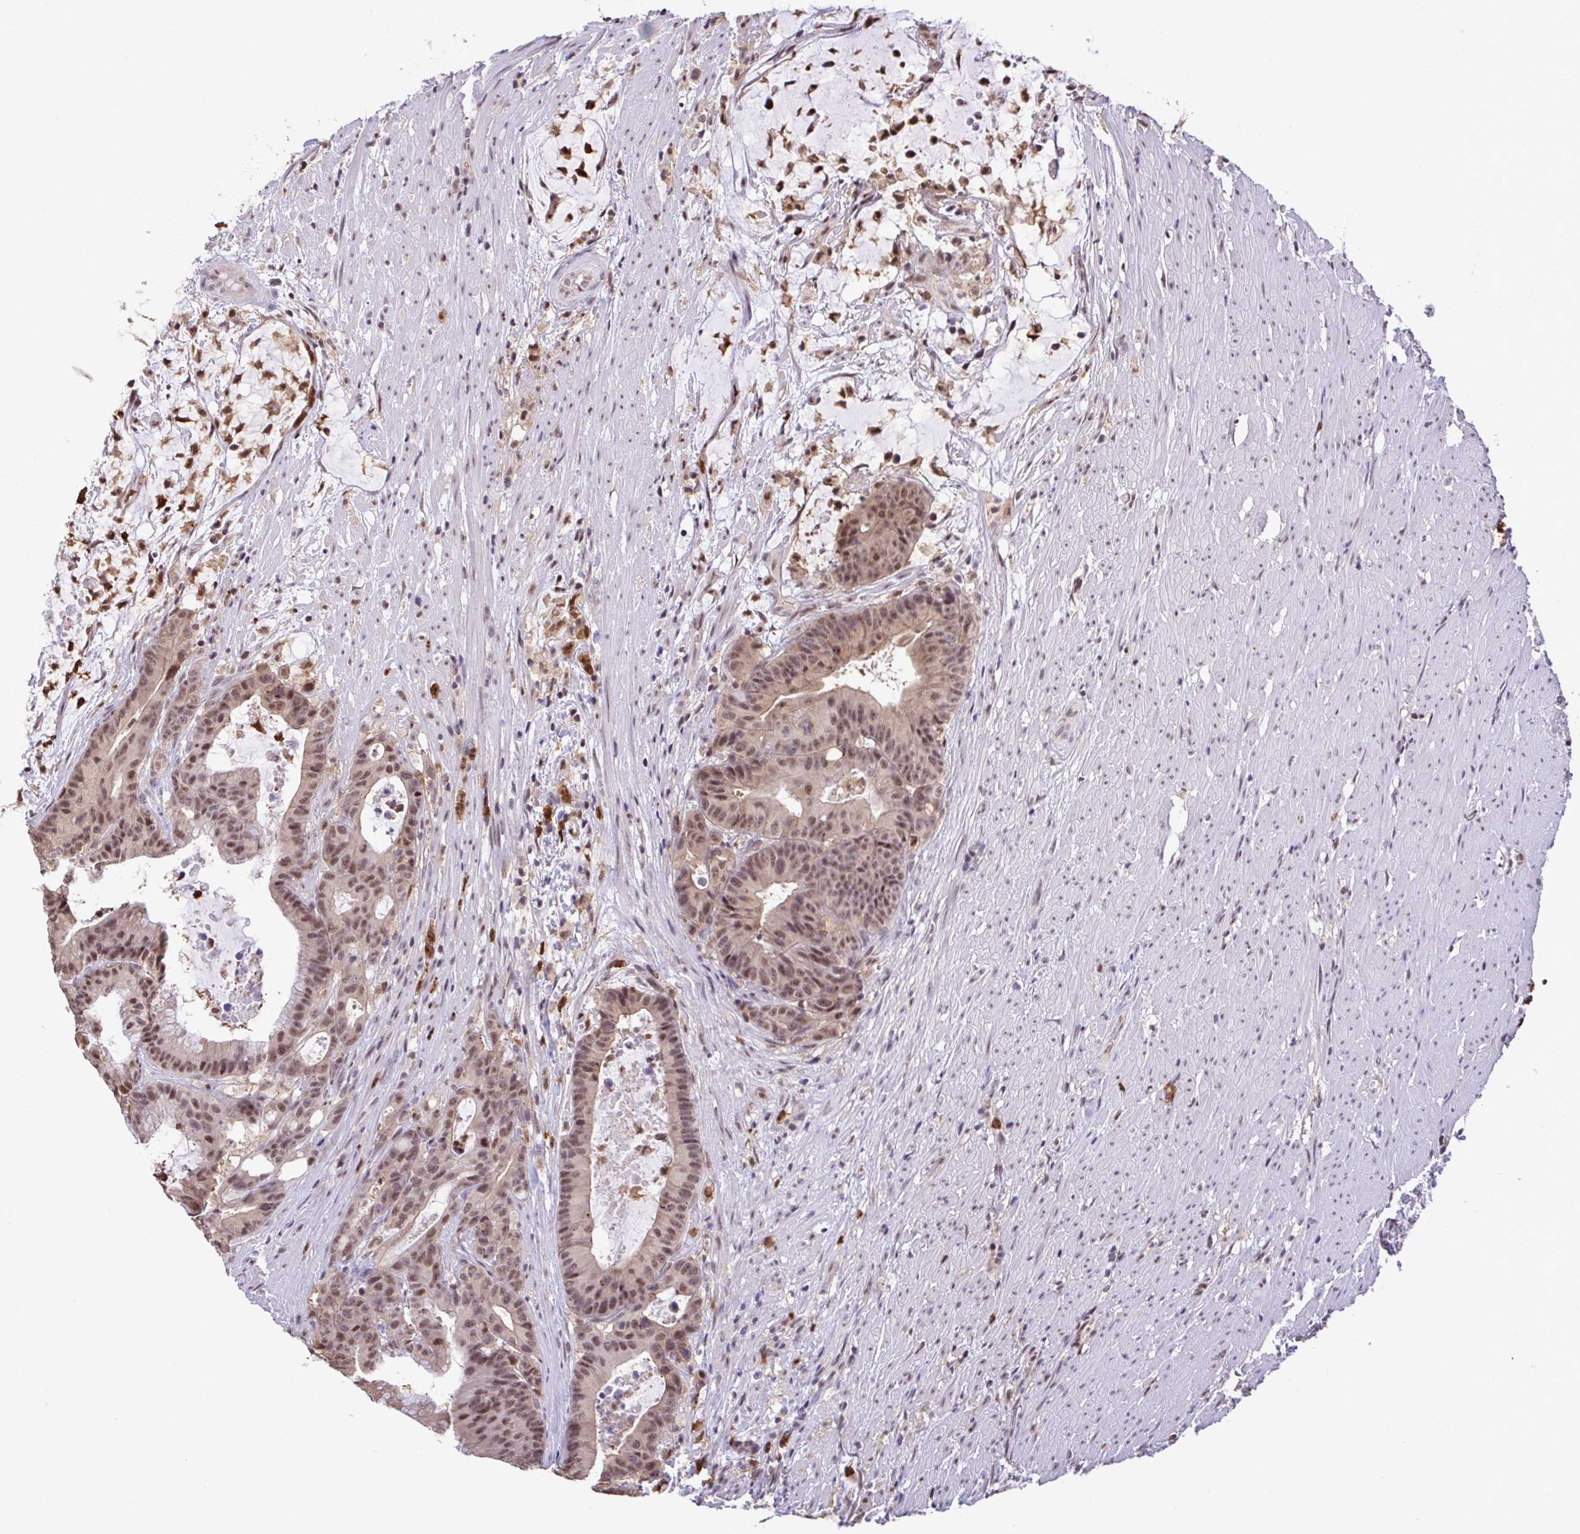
{"staining": {"intensity": "moderate", "quantity": ">75%", "location": "nuclear"}, "tissue": "colorectal cancer", "cell_type": "Tumor cells", "image_type": "cancer", "snomed": [{"axis": "morphology", "description": "Adenocarcinoma, NOS"}, {"axis": "topography", "description": "Colon"}], "caption": "Tumor cells demonstrate moderate nuclear positivity in approximately >75% of cells in colorectal adenocarcinoma.", "gene": "OR6K3", "patient": {"sex": "female", "age": 78}}